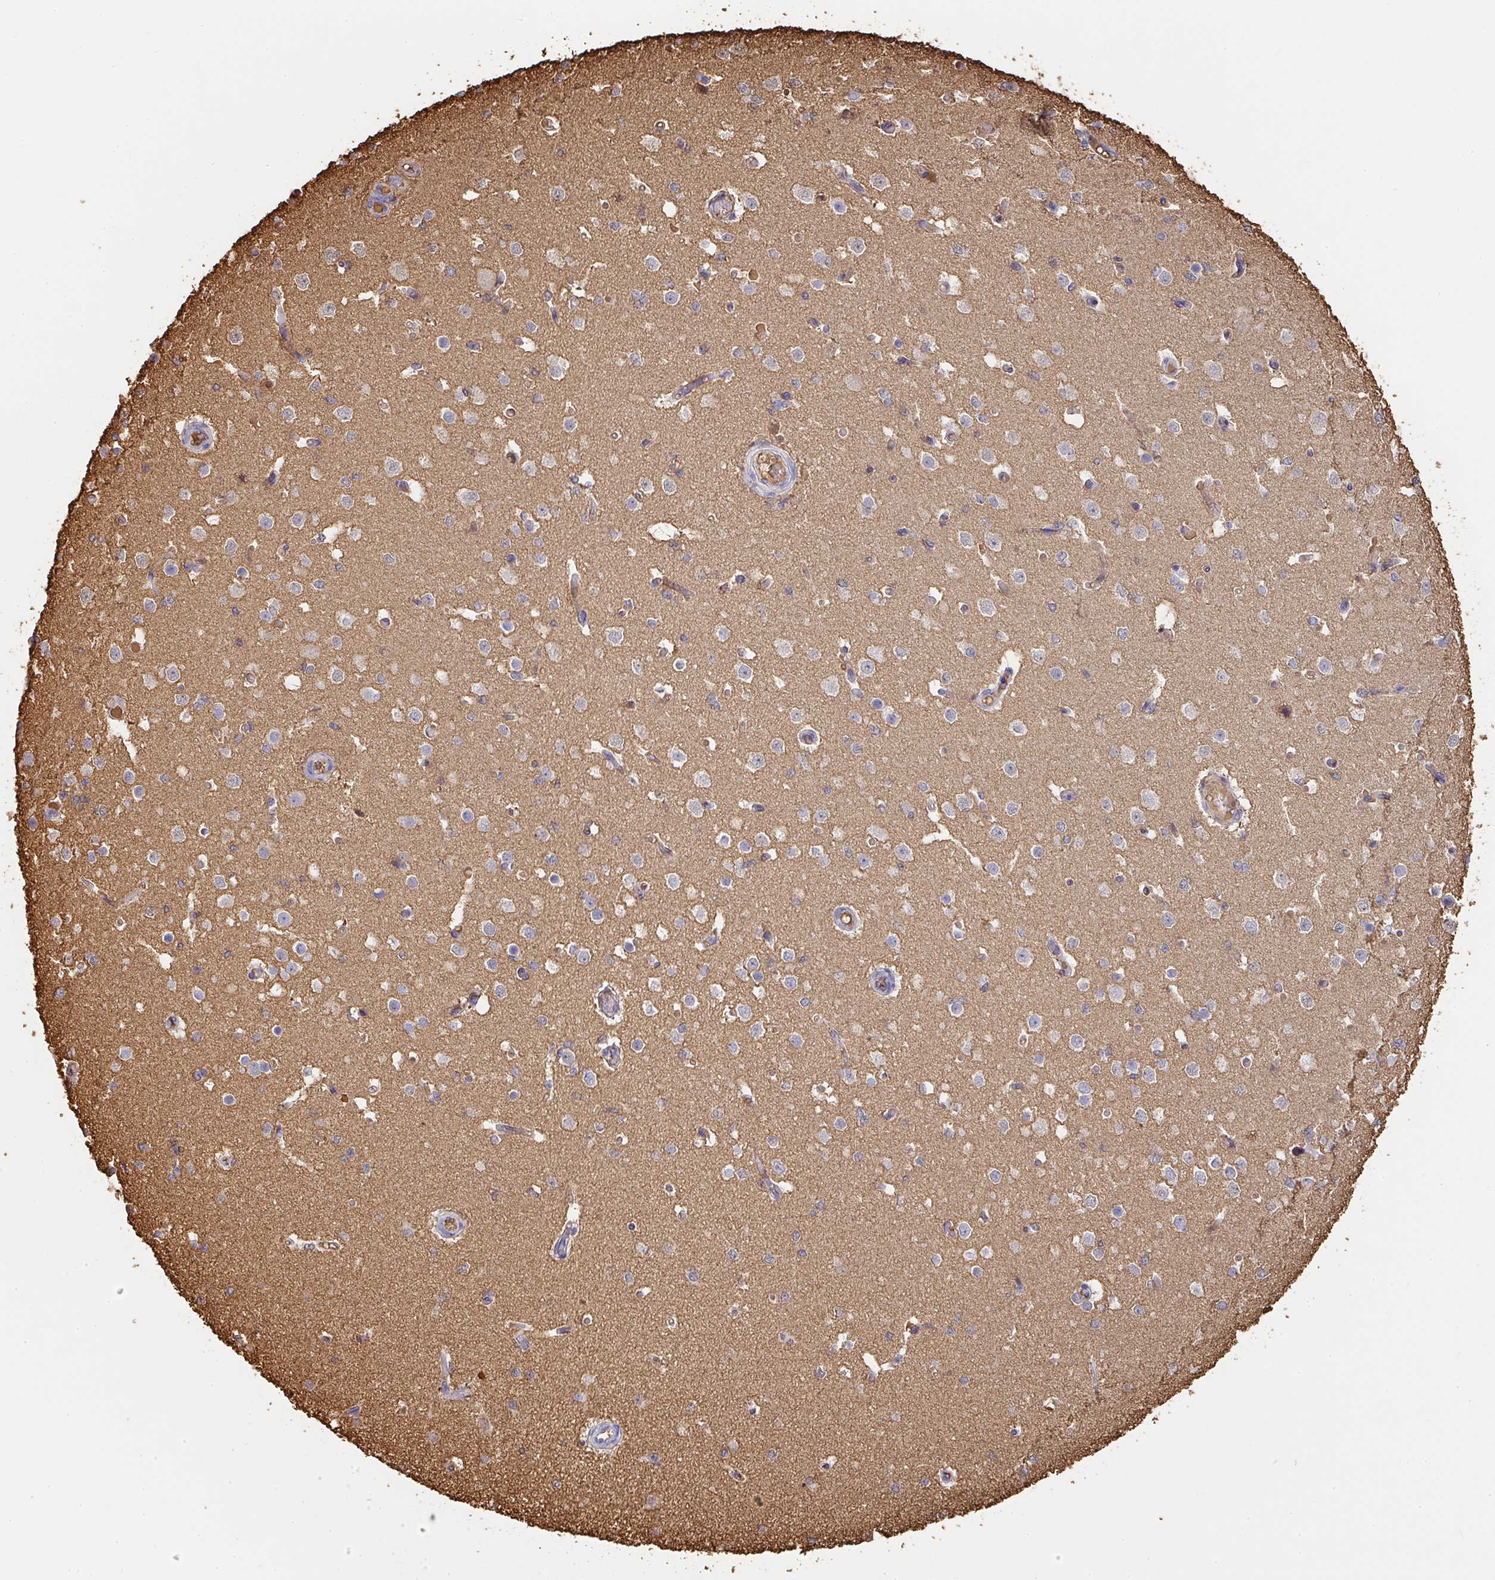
{"staining": {"intensity": "negative", "quantity": "none", "location": "none"}, "tissue": "cerebral cortex", "cell_type": "Endothelial cells", "image_type": "normal", "snomed": [{"axis": "morphology", "description": "Normal tissue, NOS"}, {"axis": "morphology", "description": "Inflammation, NOS"}, {"axis": "topography", "description": "Cerebral cortex"}], "caption": "Micrograph shows no protein expression in endothelial cells of benign cerebral cortex. (Brightfield microscopy of DAB (3,3'-diaminobenzidine) IHC at high magnification).", "gene": "ALB", "patient": {"sex": "male", "age": 6}}